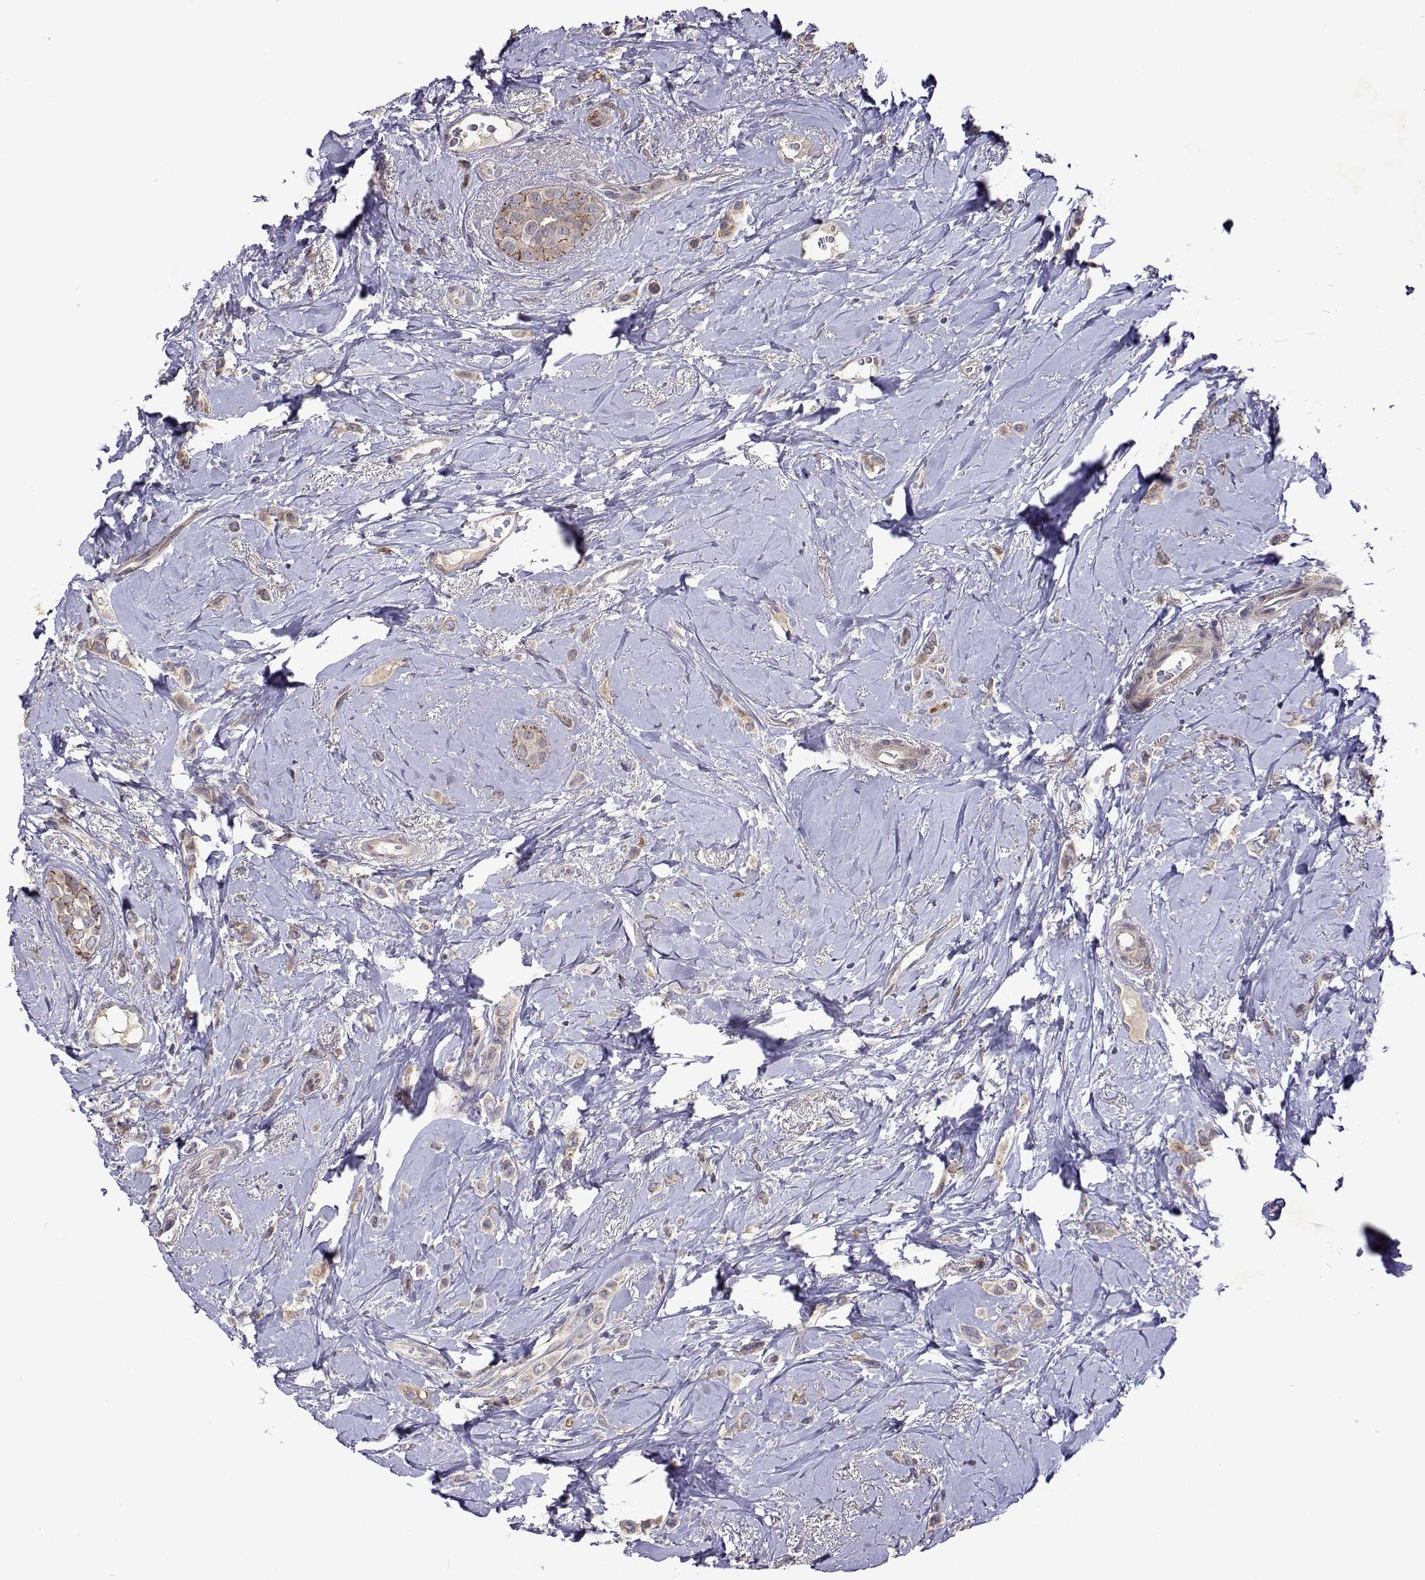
{"staining": {"intensity": "negative", "quantity": "none", "location": "none"}, "tissue": "breast cancer", "cell_type": "Tumor cells", "image_type": "cancer", "snomed": [{"axis": "morphology", "description": "Lobular carcinoma"}, {"axis": "topography", "description": "Breast"}], "caption": "Image shows no protein expression in tumor cells of breast cancer tissue. (Stains: DAB IHC with hematoxylin counter stain, Microscopy: brightfield microscopy at high magnification).", "gene": "TARBP2", "patient": {"sex": "female", "age": 66}}